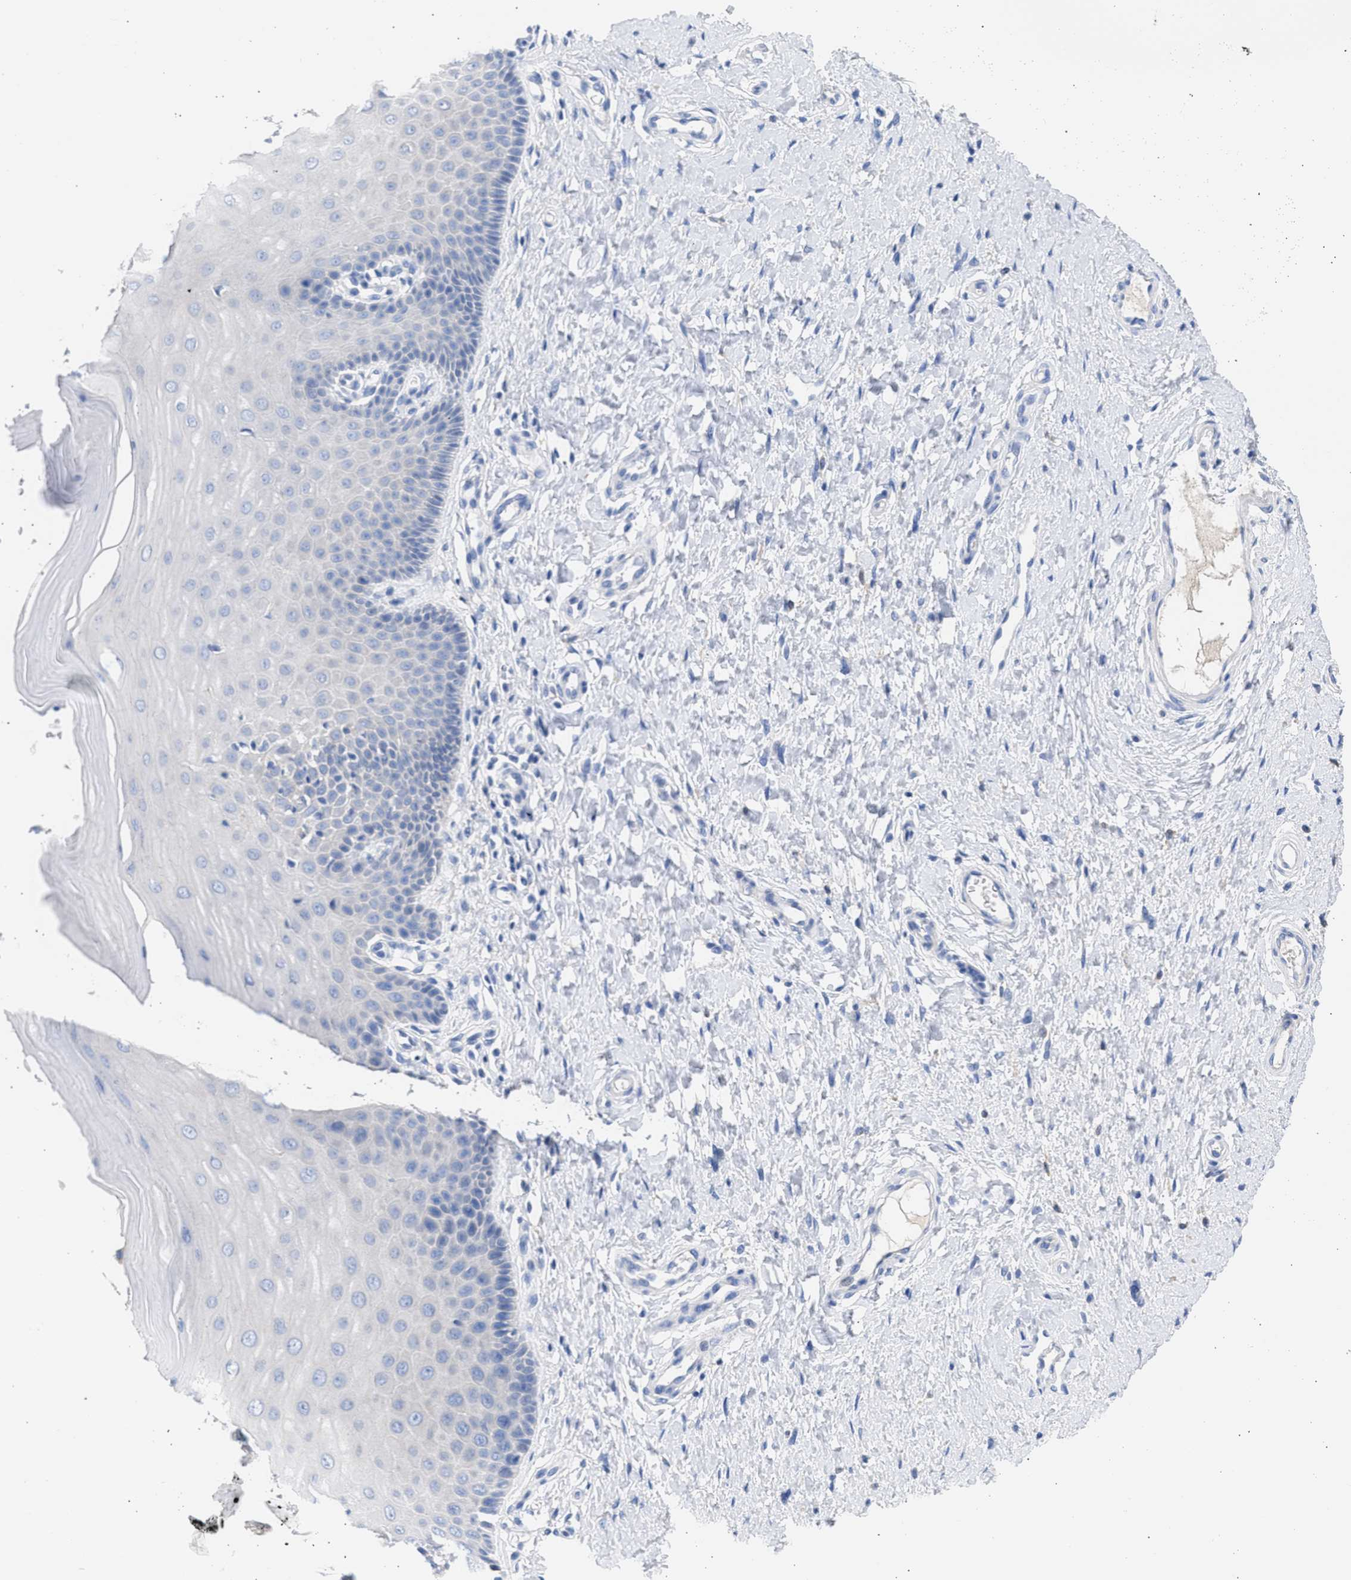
{"staining": {"intensity": "strong", "quantity": "<25%", "location": "cytoplasmic/membranous"}, "tissue": "cervix", "cell_type": "Glandular cells", "image_type": "normal", "snomed": [{"axis": "morphology", "description": "Normal tissue, NOS"}, {"axis": "topography", "description": "Cervix"}], "caption": "About <25% of glandular cells in benign human cervix demonstrate strong cytoplasmic/membranous protein staining as visualized by brown immunohistochemical staining.", "gene": "RSPH1", "patient": {"sex": "female", "age": 55}}